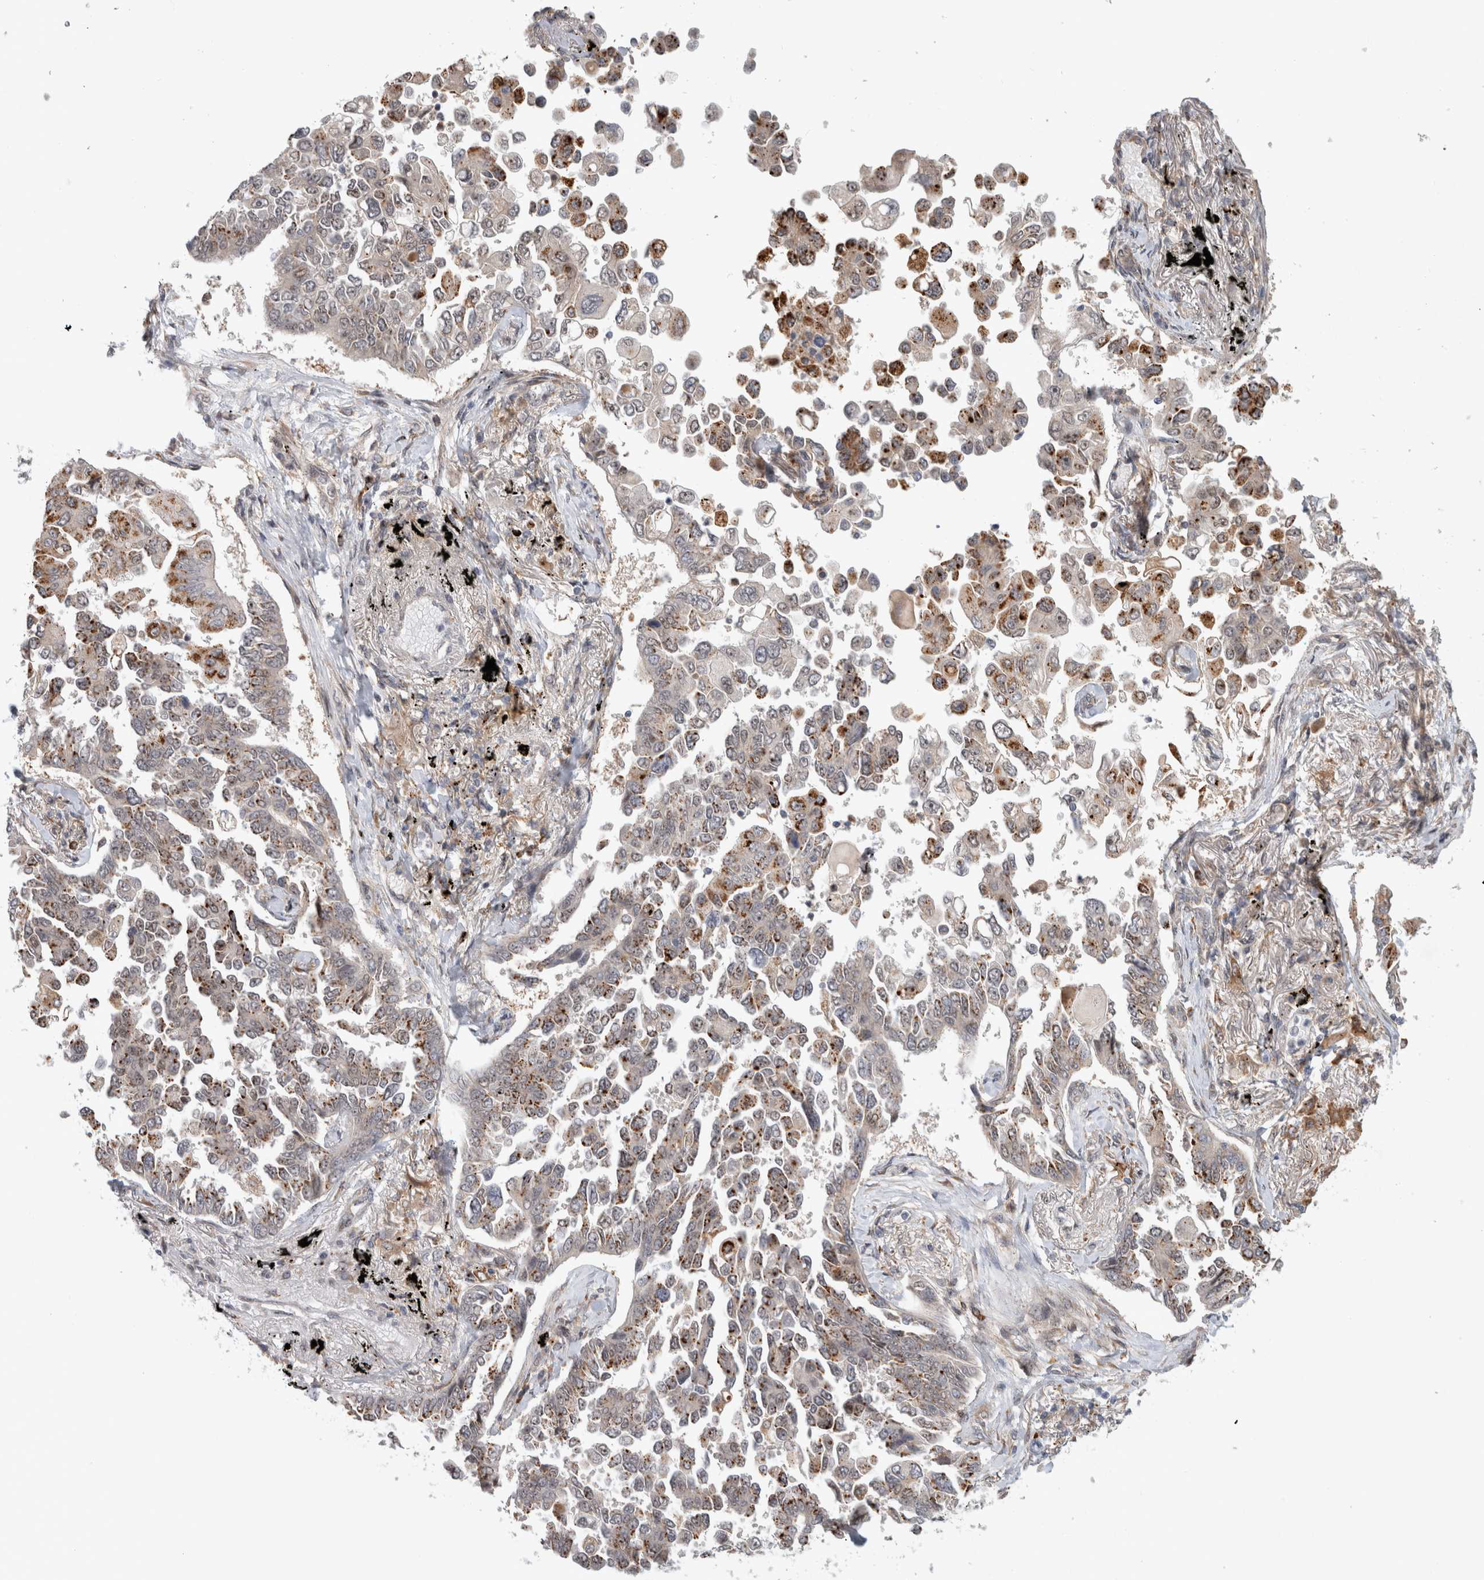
{"staining": {"intensity": "moderate", "quantity": ">75%", "location": "cytoplasmic/membranous"}, "tissue": "lung cancer", "cell_type": "Tumor cells", "image_type": "cancer", "snomed": [{"axis": "morphology", "description": "Adenocarcinoma, NOS"}, {"axis": "topography", "description": "Lung"}], "caption": "Protein staining of lung cancer tissue demonstrates moderate cytoplasmic/membranous expression in about >75% of tumor cells.", "gene": "NAB2", "patient": {"sex": "female", "age": 67}}